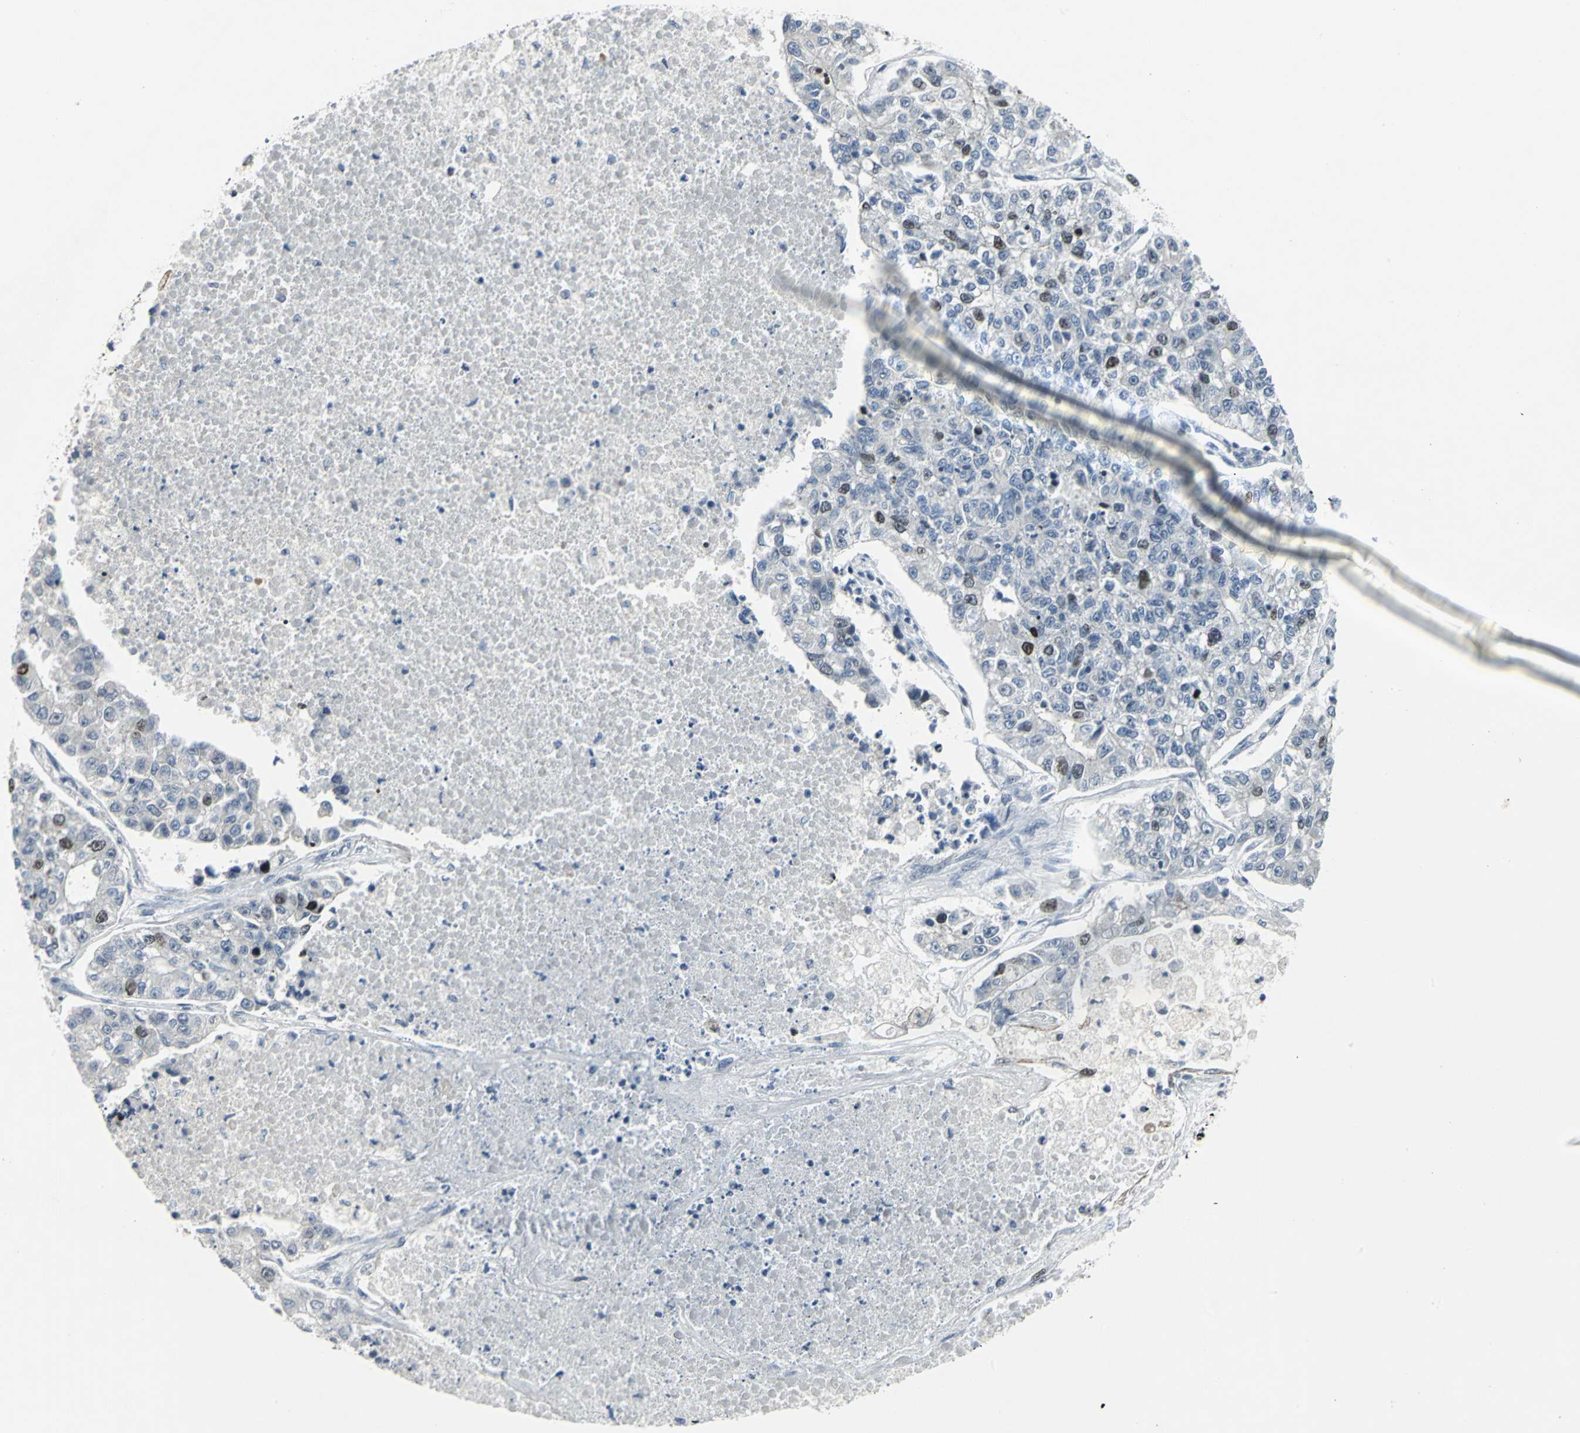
{"staining": {"intensity": "moderate", "quantity": "<25%", "location": "nuclear"}, "tissue": "lung cancer", "cell_type": "Tumor cells", "image_type": "cancer", "snomed": [{"axis": "morphology", "description": "Adenocarcinoma, NOS"}, {"axis": "topography", "description": "Lung"}], "caption": "An IHC micrograph of tumor tissue is shown. Protein staining in brown shows moderate nuclear positivity in adenocarcinoma (lung) within tumor cells.", "gene": "RPA1", "patient": {"sex": "male", "age": 49}}